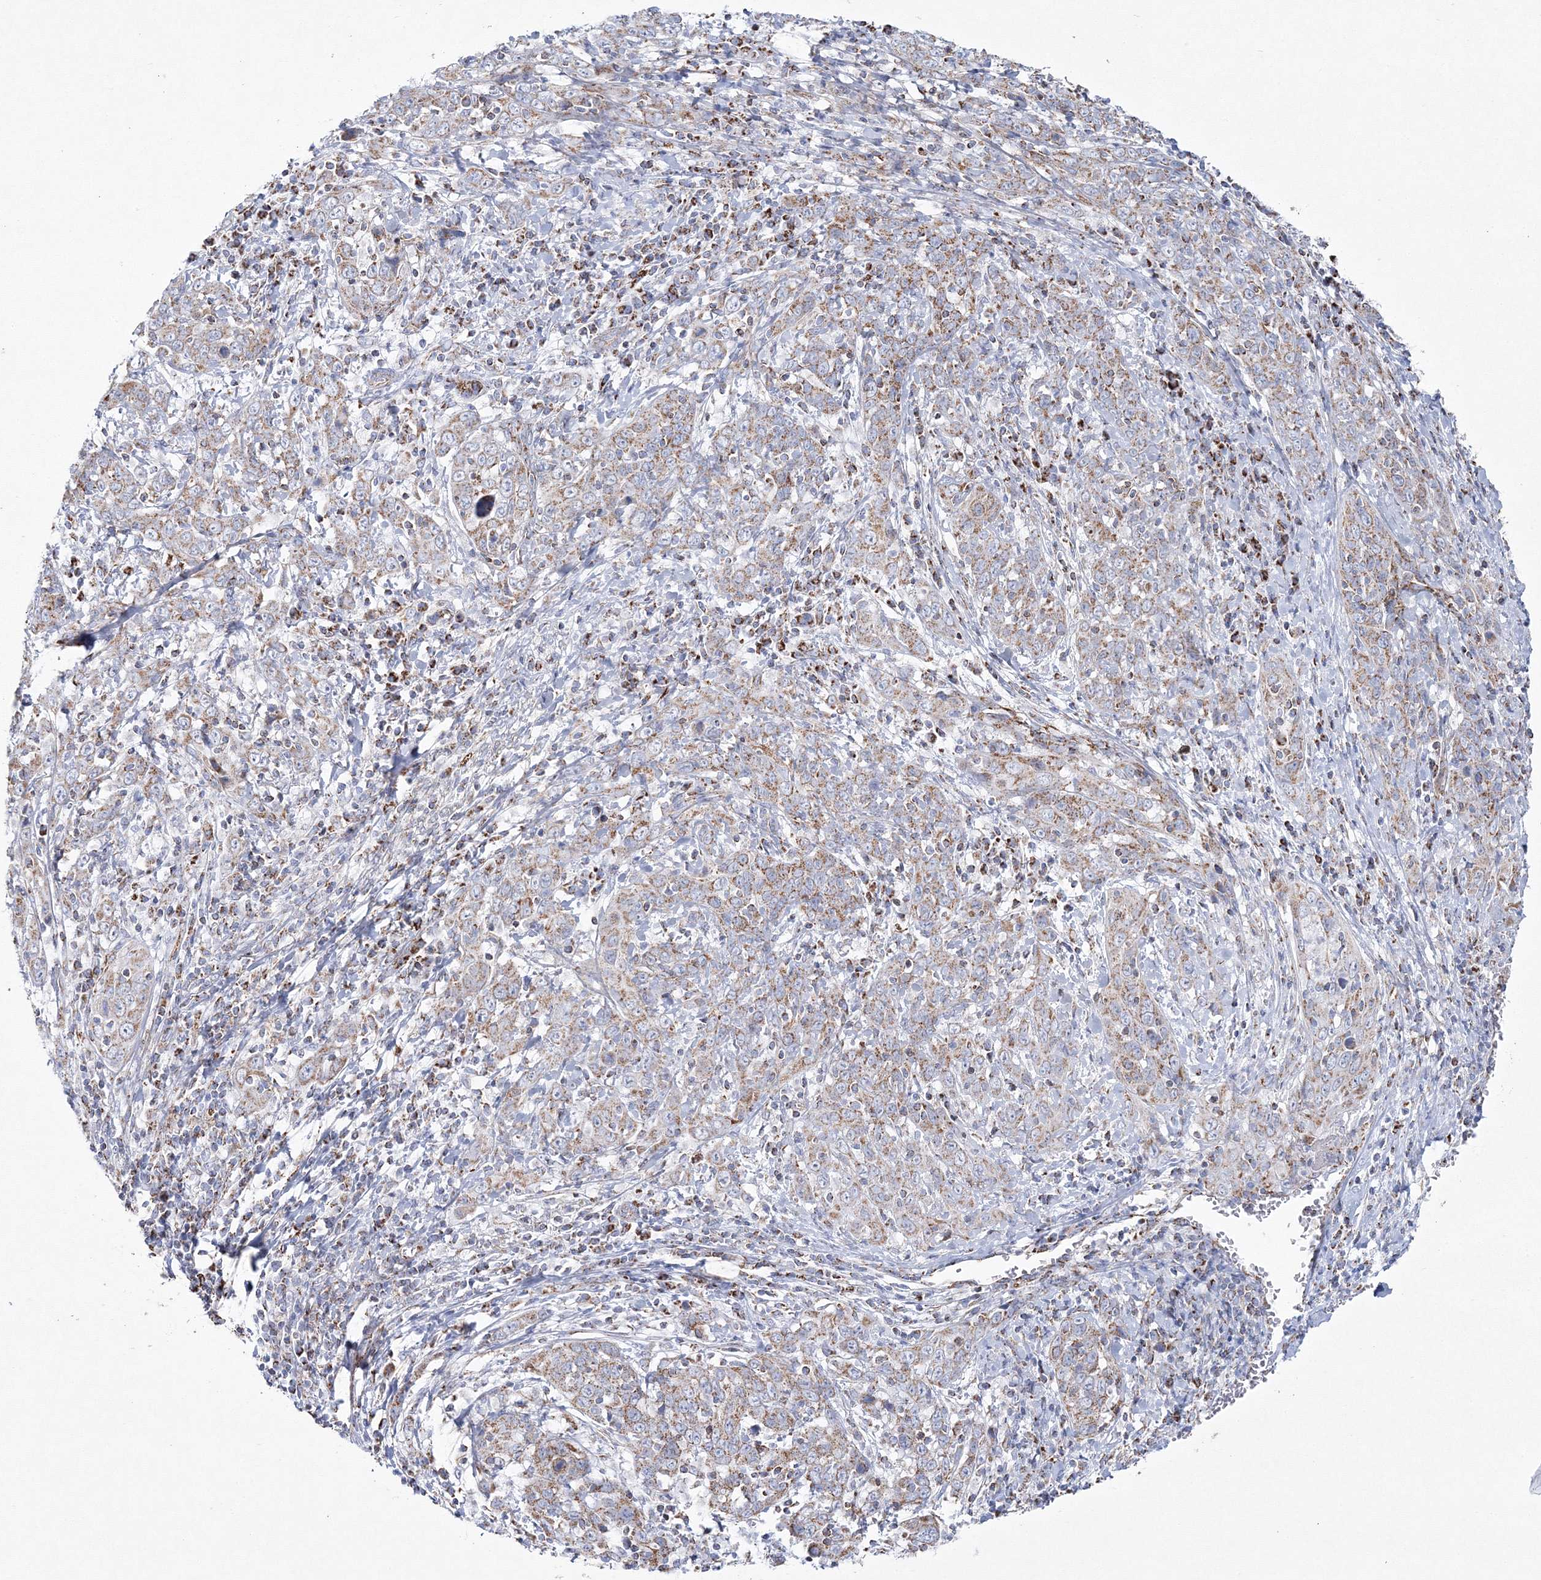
{"staining": {"intensity": "weak", "quantity": "25%-75%", "location": "cytoplasmic/membranous"}, "tissue": "cervical cancer", "cell_type": "Tumor cells", "image_type": "cancer", "snomed": [{"axis": "morphology", "description": "Squamous cell carcinoma, NOS"}, {"axis": "topography", "description": "Cervix"}], "caption": "Immunohistochemistry (IHC) photomicrograph of human squamous cell carcinoma (cervical) stained for a protein (brown), which exhibits low levels of weak cytoplasmic/membranous expression in about 25%-75% of tumor cells.", "gene": "HIBCH", "patient": {"sex": "female", "age": 46}}